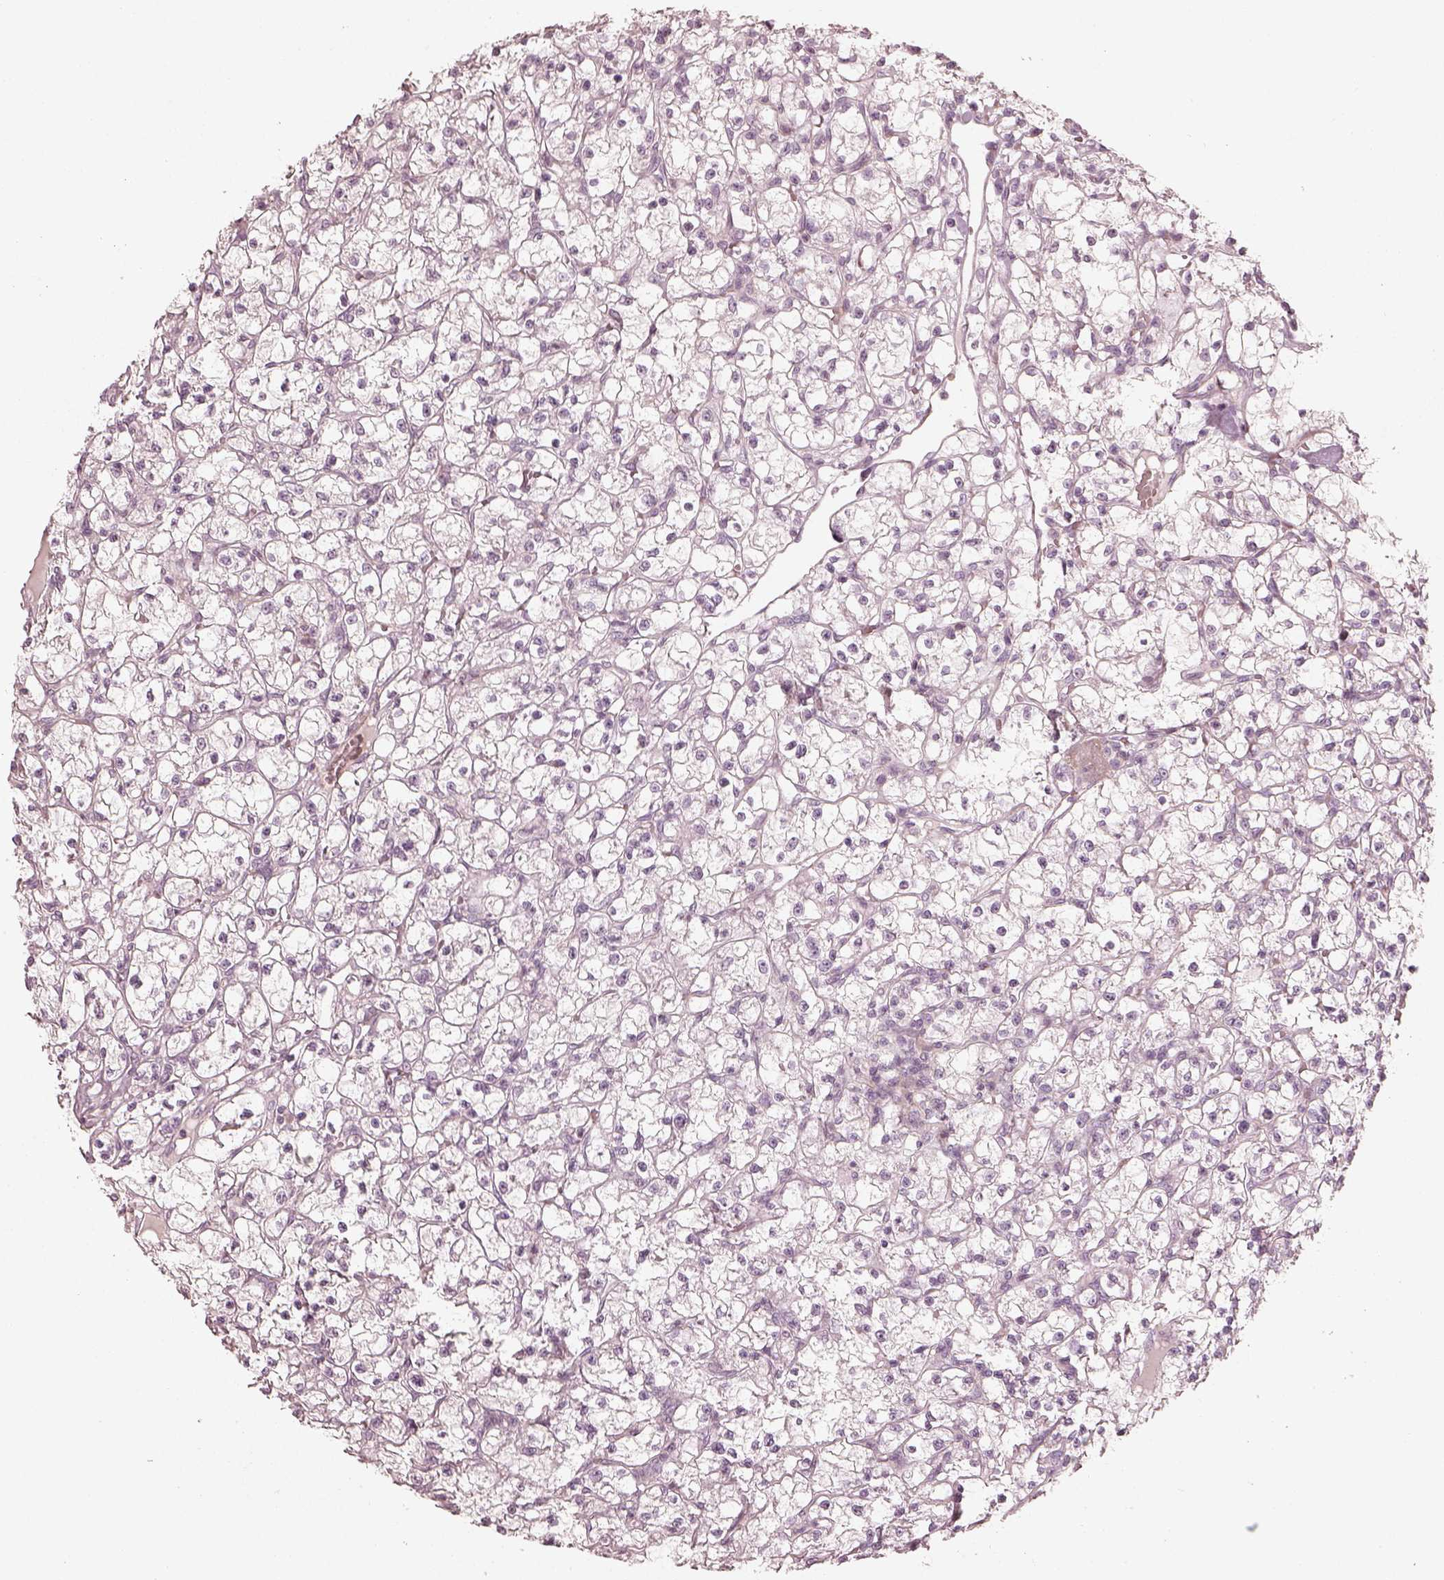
{"staining": {"intensity": "negative", "quantity": "none", "location": "none"}, "tissue": "renal cancer", "cell_type": "Tumor cells", "image_type": "cancer", "snomed": [{"axis": "morphology", "description": "Adenocarcinoma, NOS"}, {"axis": "topography", "description": "Kidney"}], "caption": "Renal cancer stained for a protein using IHC shows no positivity tumor cells.", "gene": "PRLHR", "patient": {"sex": "female", "age": 59}}